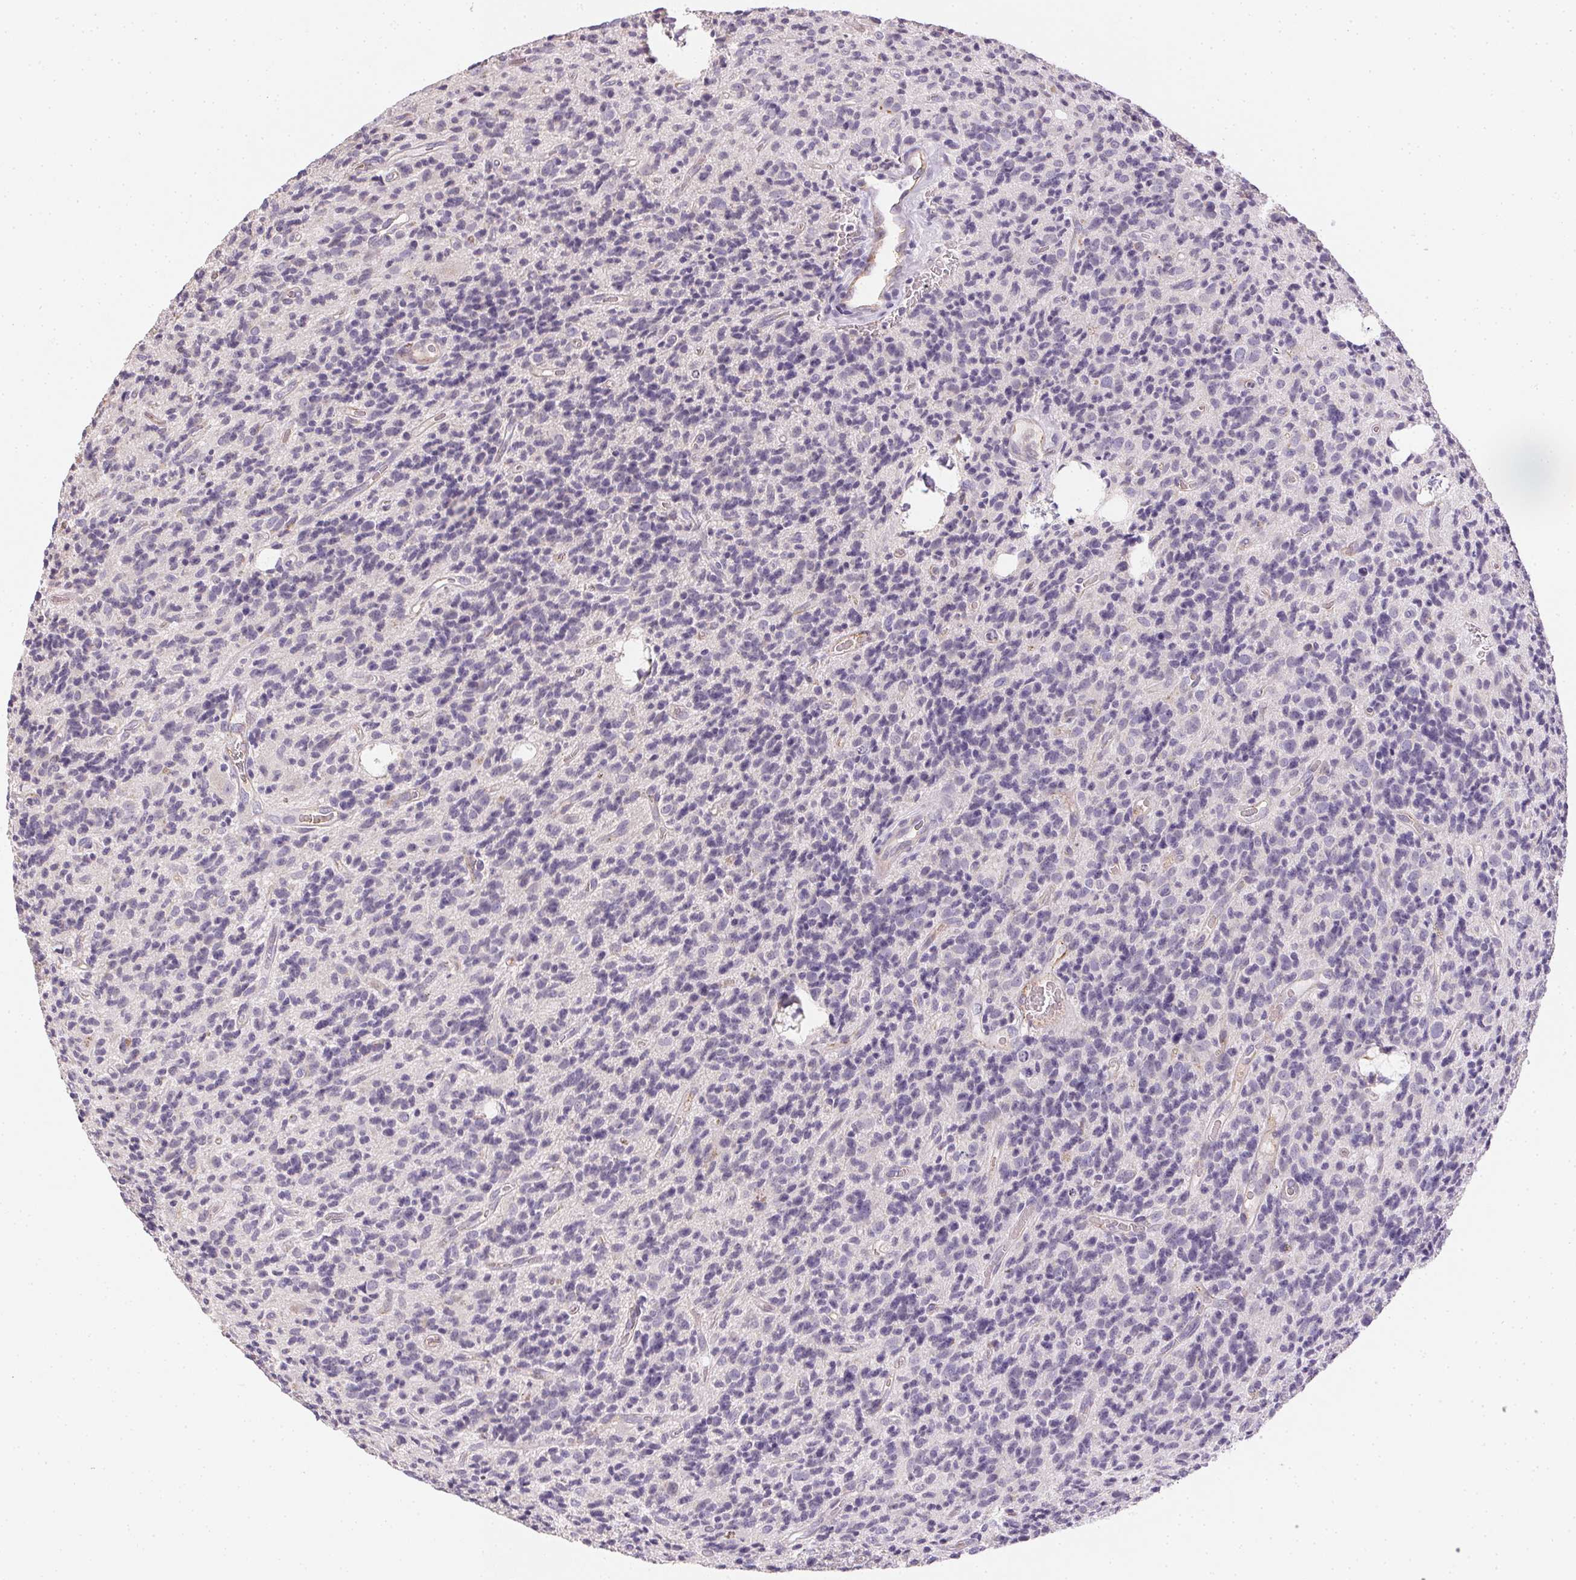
{"staining": {"intensity": "negative", "quantity": "none", "location": "none"}, "tissue": "glioma", "cell_type": "Tumor cells", "image_type": "cancer", "snomed": [{"axis": "morphology", "description": "Glioma, malignant, High grade"}, {"axis": "topography", "description": "Brain"}], "caption": "This is an immunohistochemistry (IHC) photomicrograph of human glioma. There is no staining in tumor cells.", "gene": "SMYD1", "patient": {"sex": "male", "age": 76}}